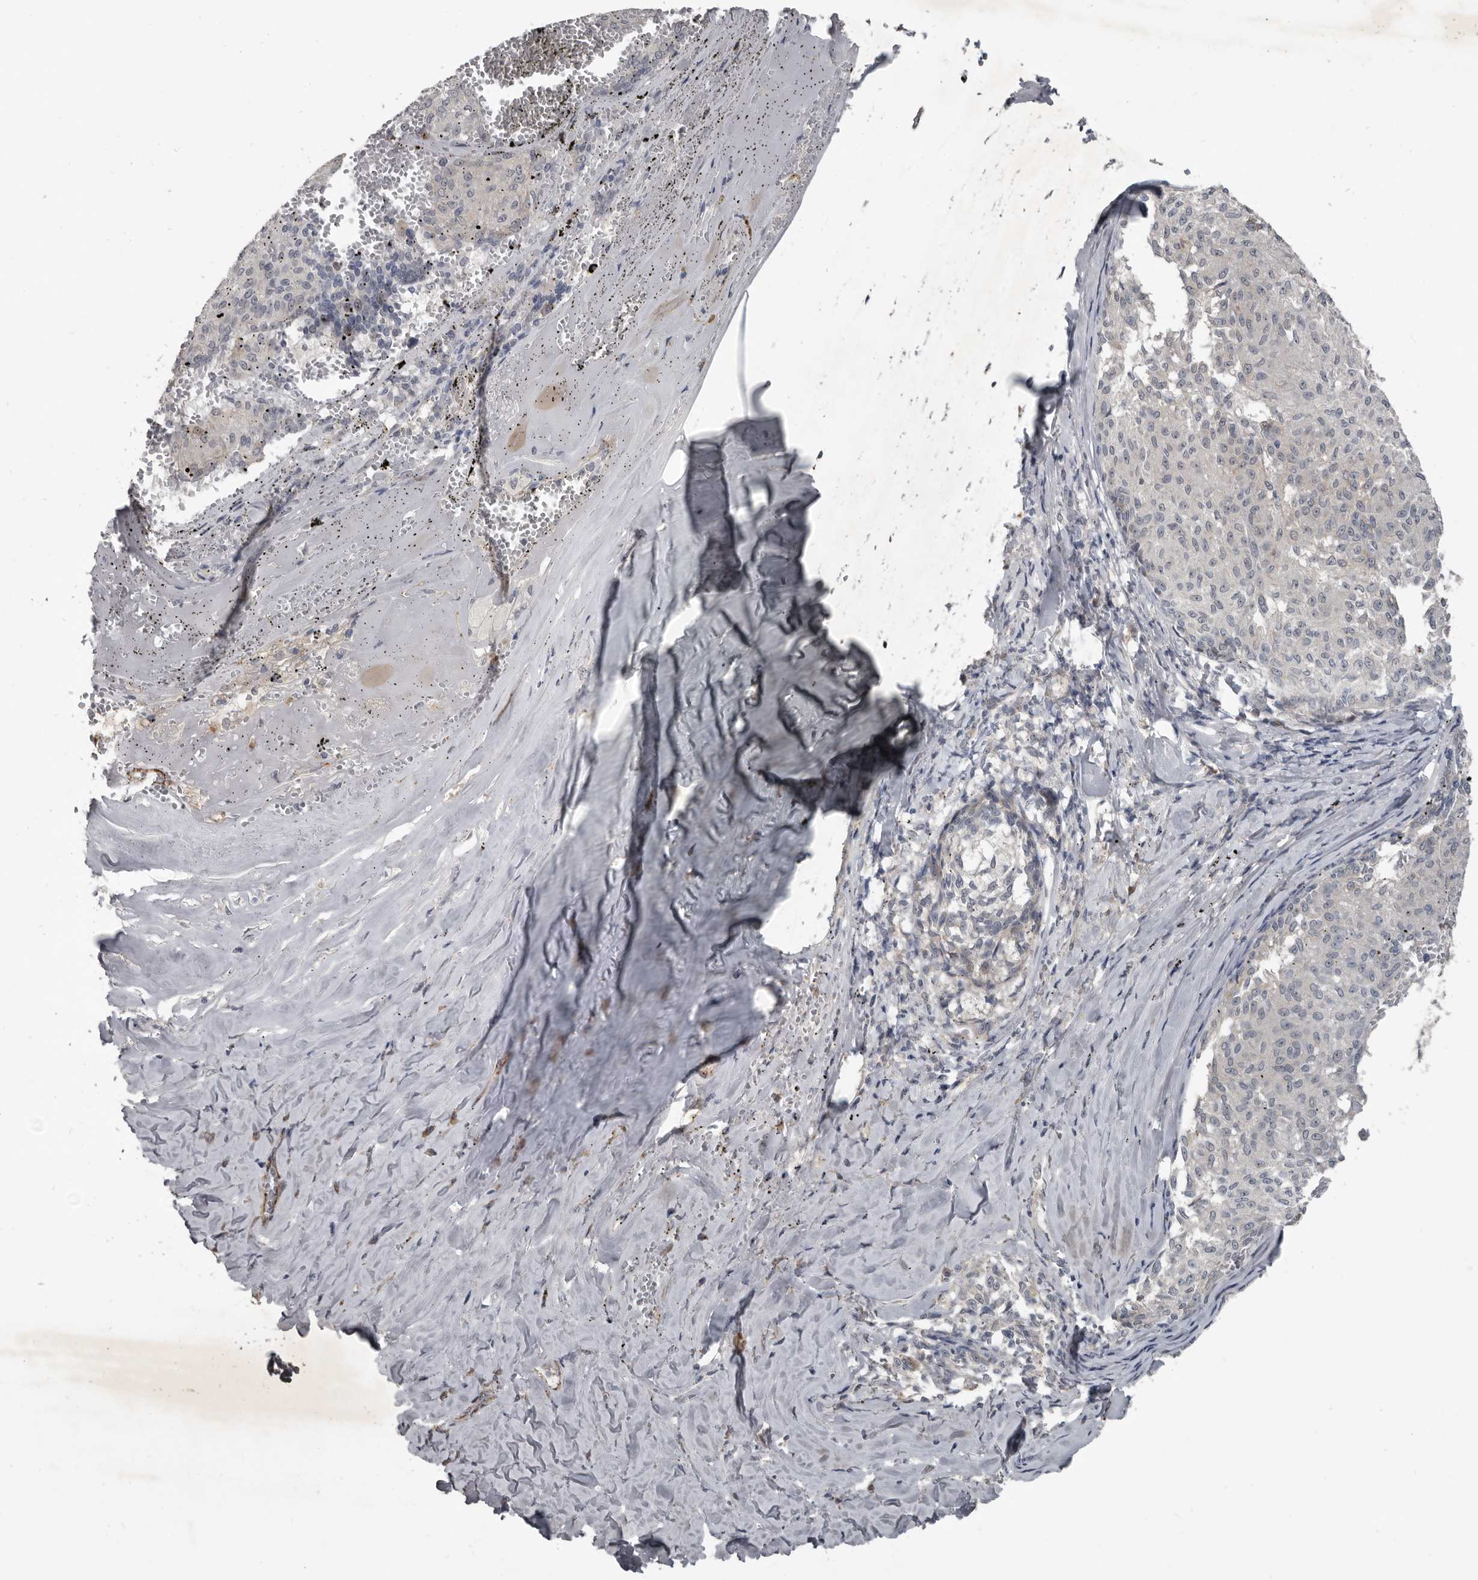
{"staining": {"intensity": "negative", "quantity": "none", "location": "none"}, "tissue": "melanoma", "cell_type": "Tumor cells", "image_type": "cancer", "snomed": [{"axis": "morphology", "description": "Malignant melanoma, NOS"}, {"axis": "topography", "description": "Skin"}], "caption": "High power microscopy image of an immunohistochemistry (IHC) histopathology image of malignant melanoma, revealing no significant staining in tumor cells.", "gene": "C1orf216", "patient": {"sex": "female", "age": 72}}